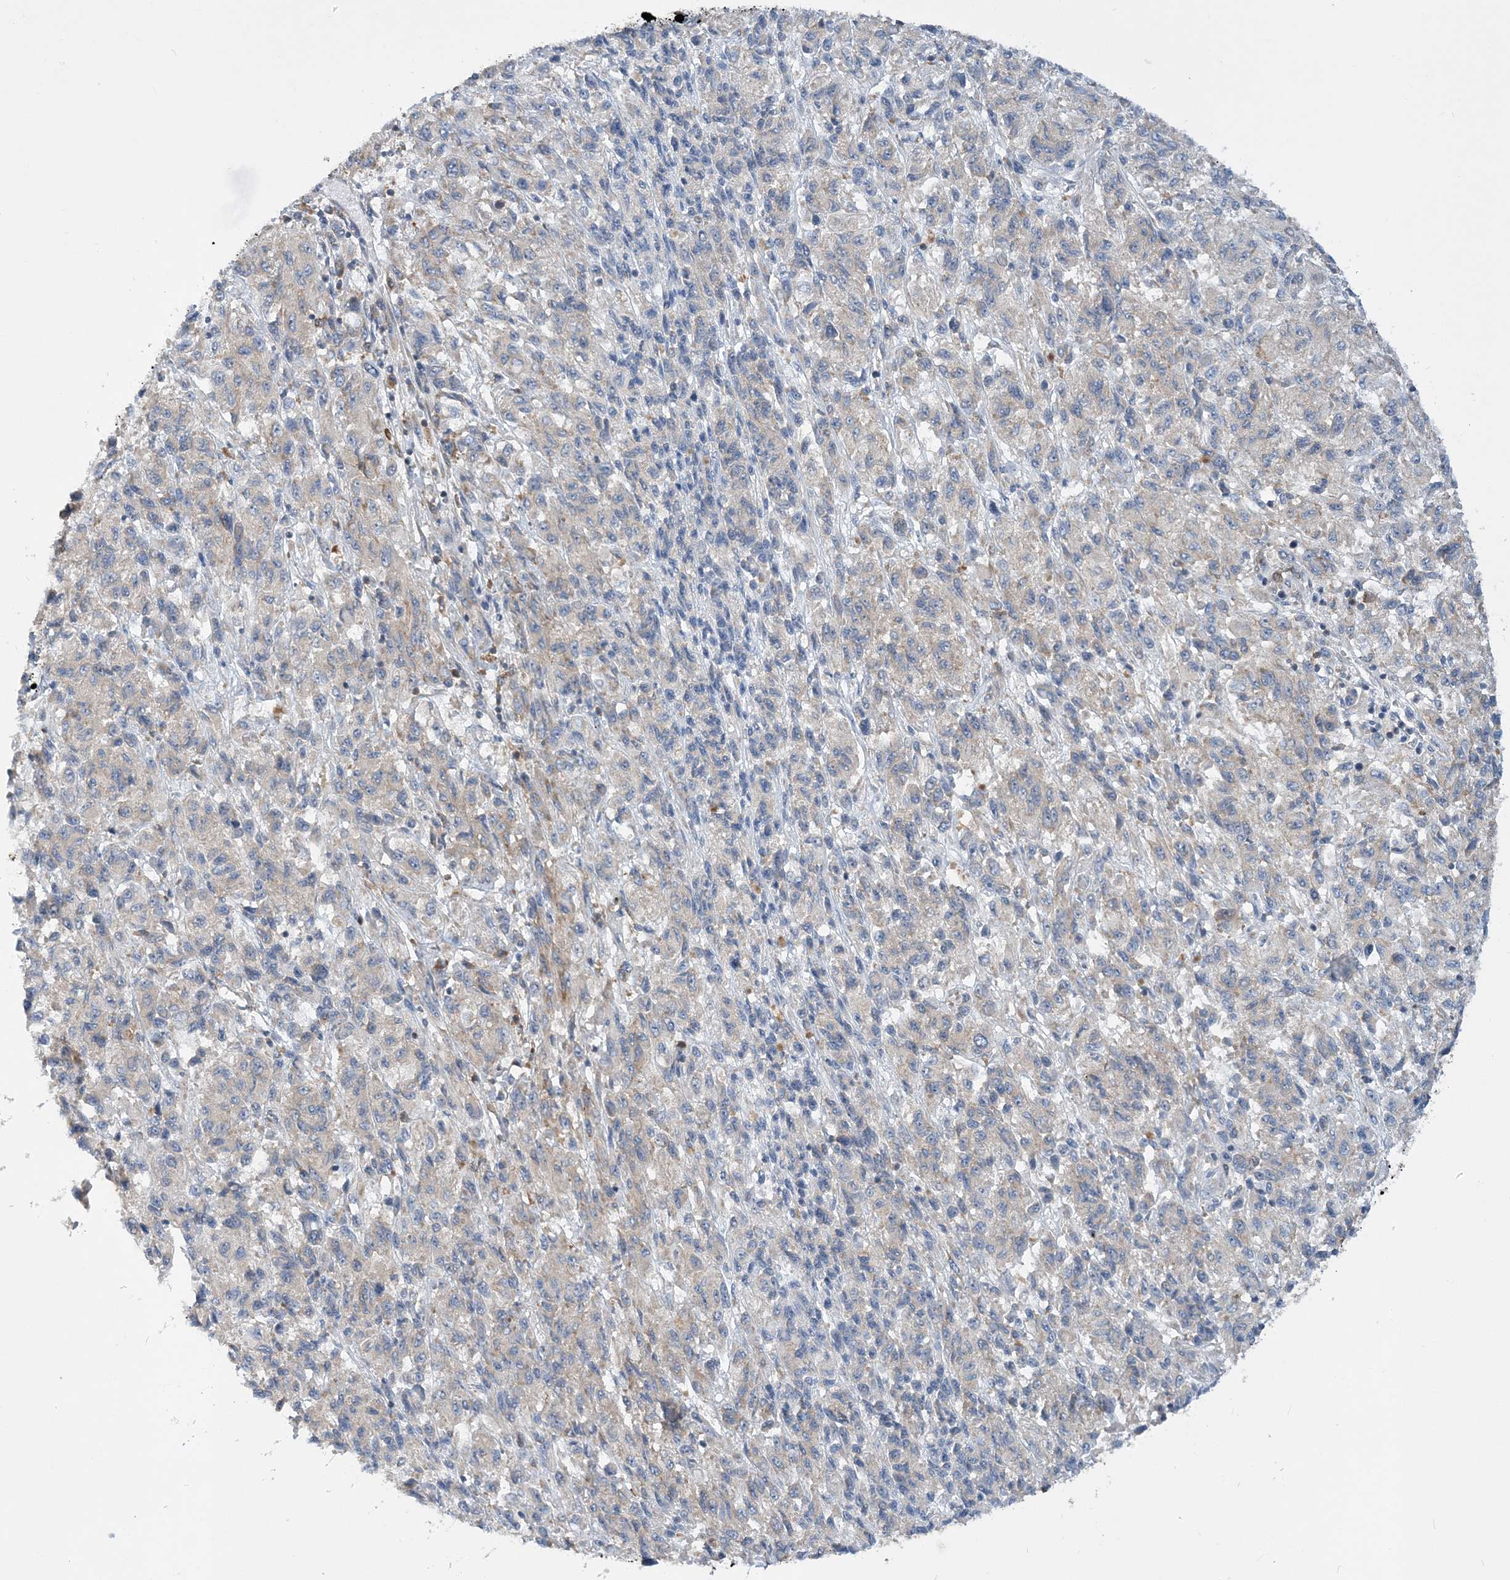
{"staining": {"intensity": "negative", "quantity": "none", "location": "none"}, "tissue": "melanoma", "cell_type": "Tumor cells", "image_type": "cancer", "snomed": [{"axis": "morphology", "description": "Malignant melanoma, Metastatic site"}, {"axis": "topography", "description": "Lung"}], "caption": "DAB (3,3'-diaminobenzidine) immunohistochemical staining of malignant melanoma (metastatic site) exhibits no significant expression in tumor cells.", "gene": "LARP4B", "patient": {"sex": "male", "age": 64}}